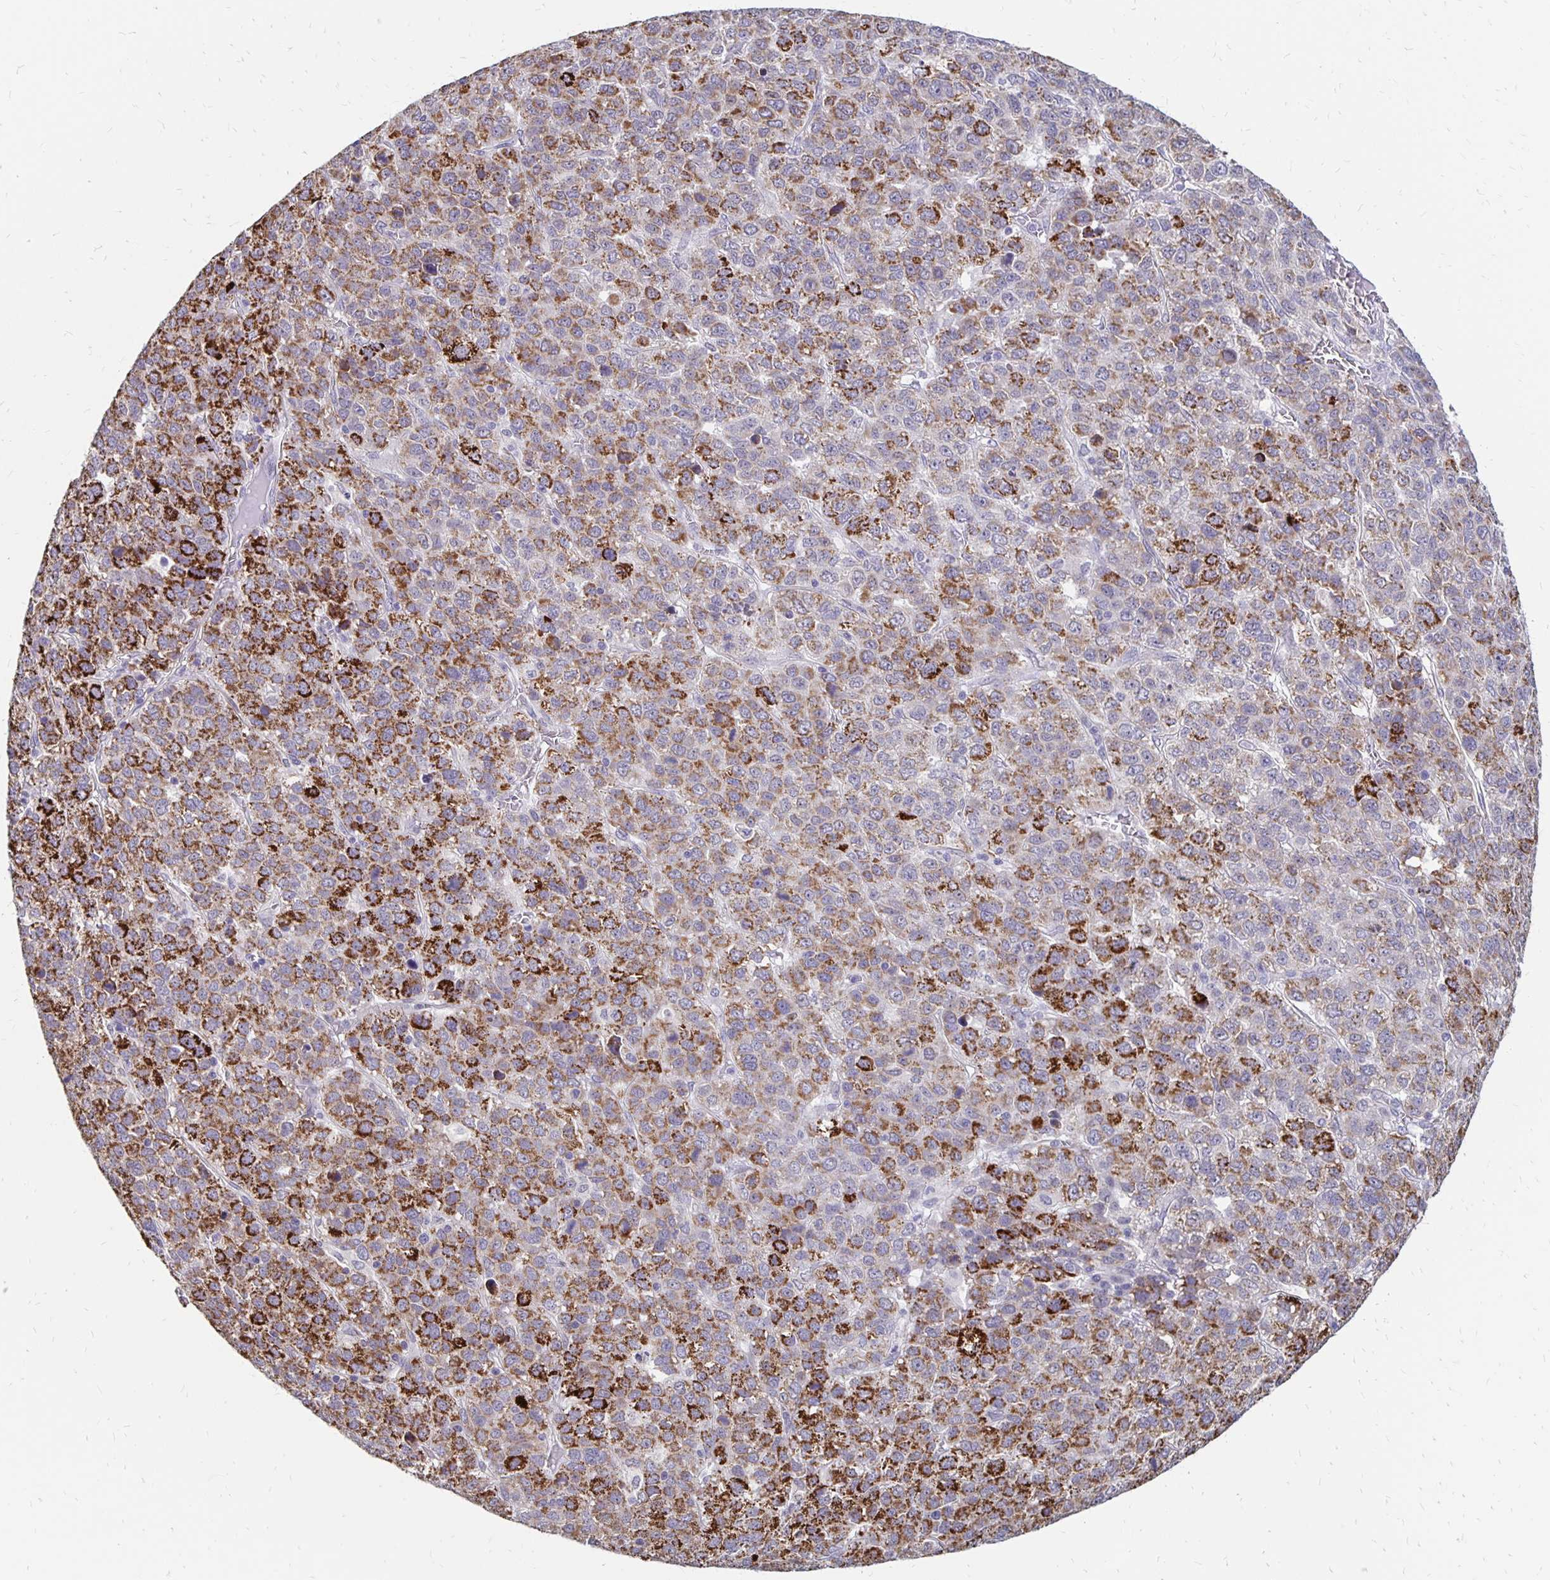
{"staining": {"intensity": "strong", "quantity": "25%-75%", "location": "cytoplasmic/membranous"}, "tissue": "liver cancer", "cell_type": "Tumor cells", "image_type": "cancer", "snomed": [{"axis": "morphology", "description": "Carcinoma, Hepatocellular, NOS"}, {"axis": "topography", "description": "Liver"}], "caption": "An image showing strong cytoplasmic/membranous expression in approximately 25%-75% of tumor cells in hepatocellular carcinoma (liver), as visualized by brown immunohistochemical staining.", "gene": "ATOSB", "patient": {"sex": "male", "age": 69}}